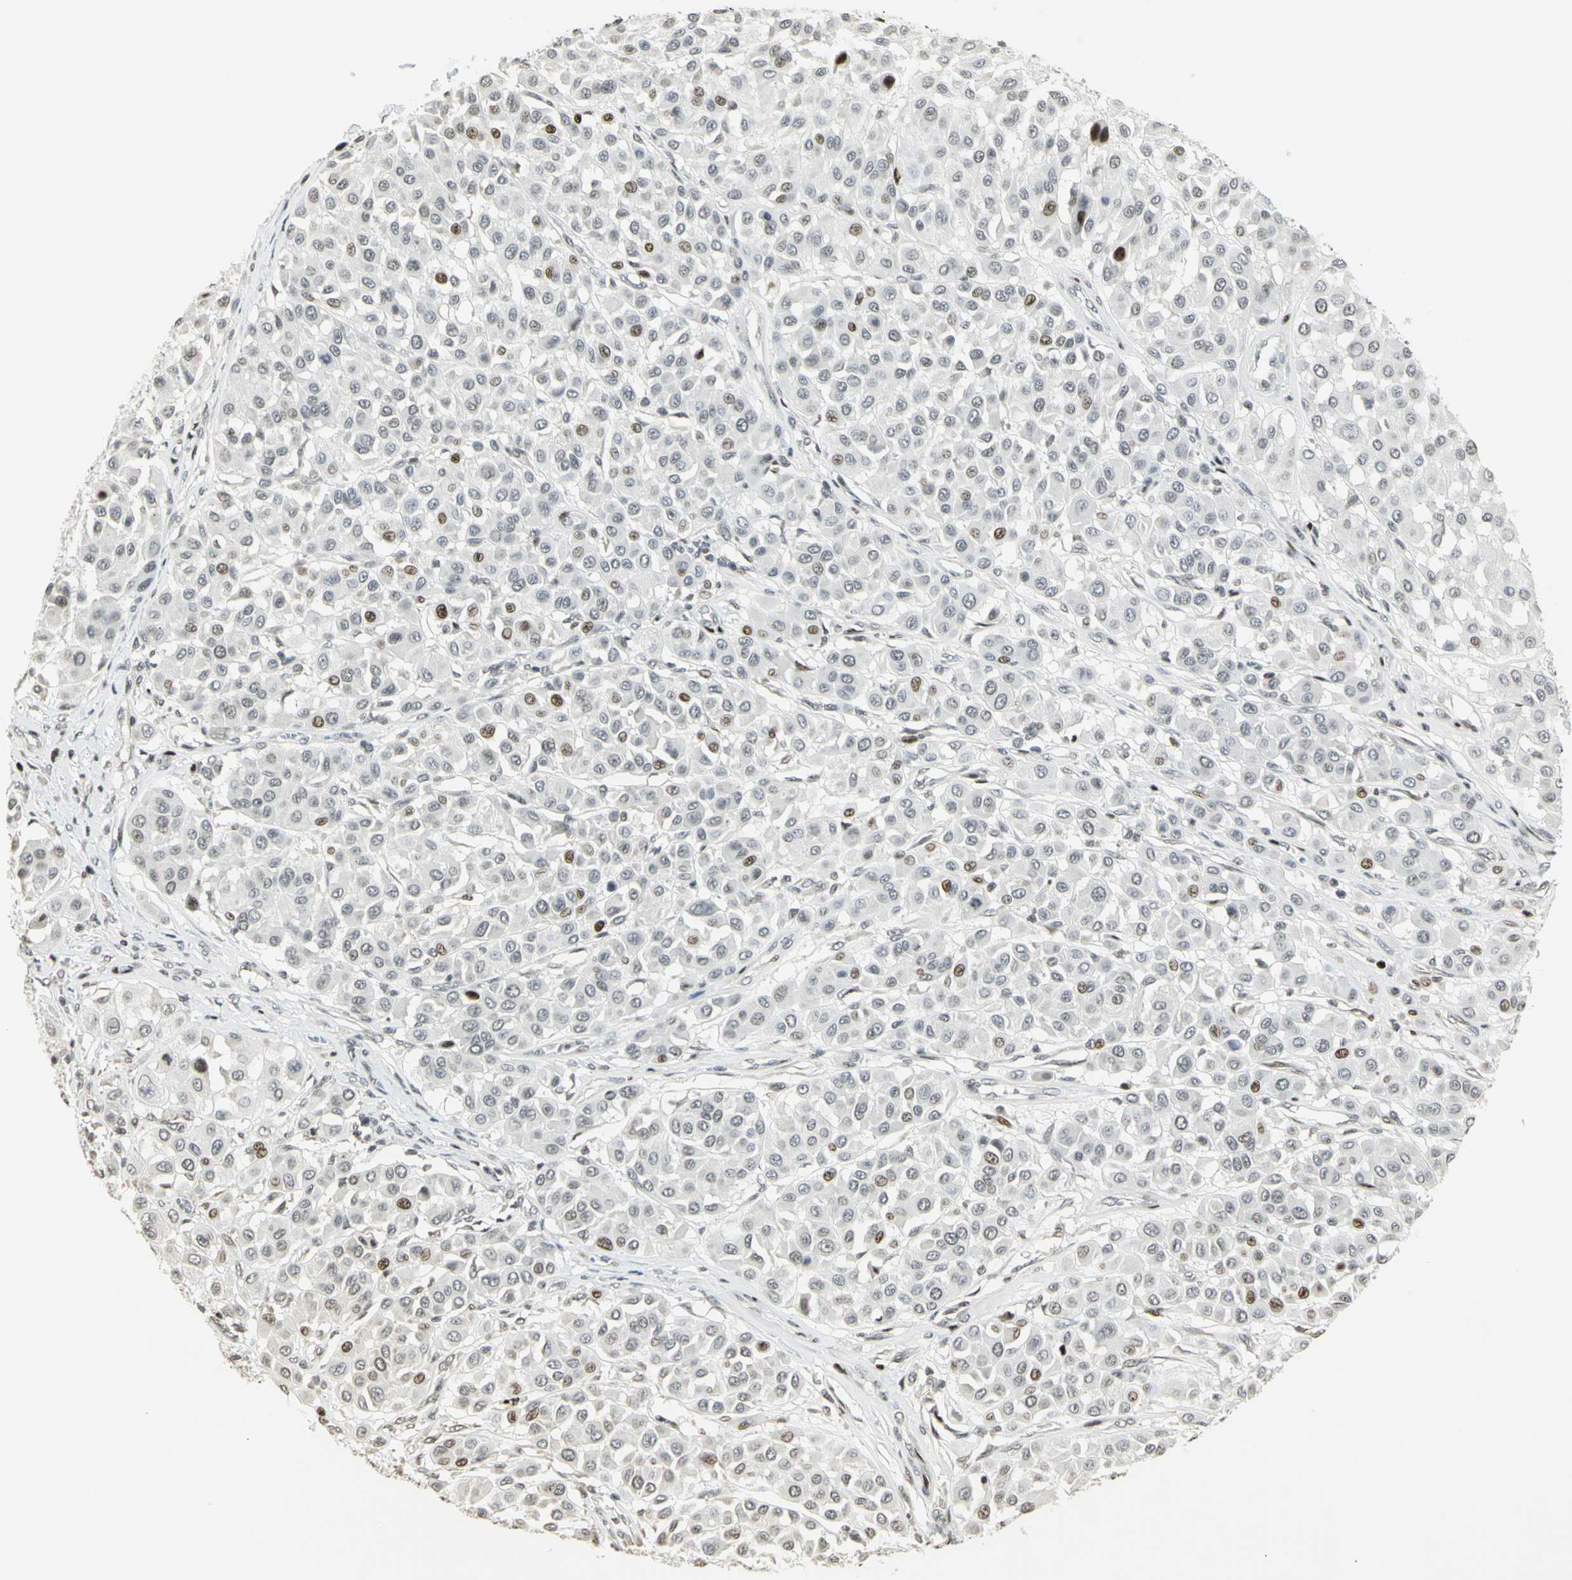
{"staining": {"intensity": "moderate", "quantity": "<25%", "location": "nuclear"}, "tissue": "melanoma", "cell_type": "Tumor cells", "image_type": "cancer", "snomed": [{"axis": "morphology", "description": "Malignant melanoma, Metastatic site"}, {"axis": "topography", "description": "Soft tissue"}], "caption": "Moderate nuclear expression for a protein is appreciated in about <25% of tumor cells of malignant melanoma (metastatic site) using immunohistochemistry (IHC).", "gene": "KDM1A", "patient": {"sex": "male", "age": 41}}